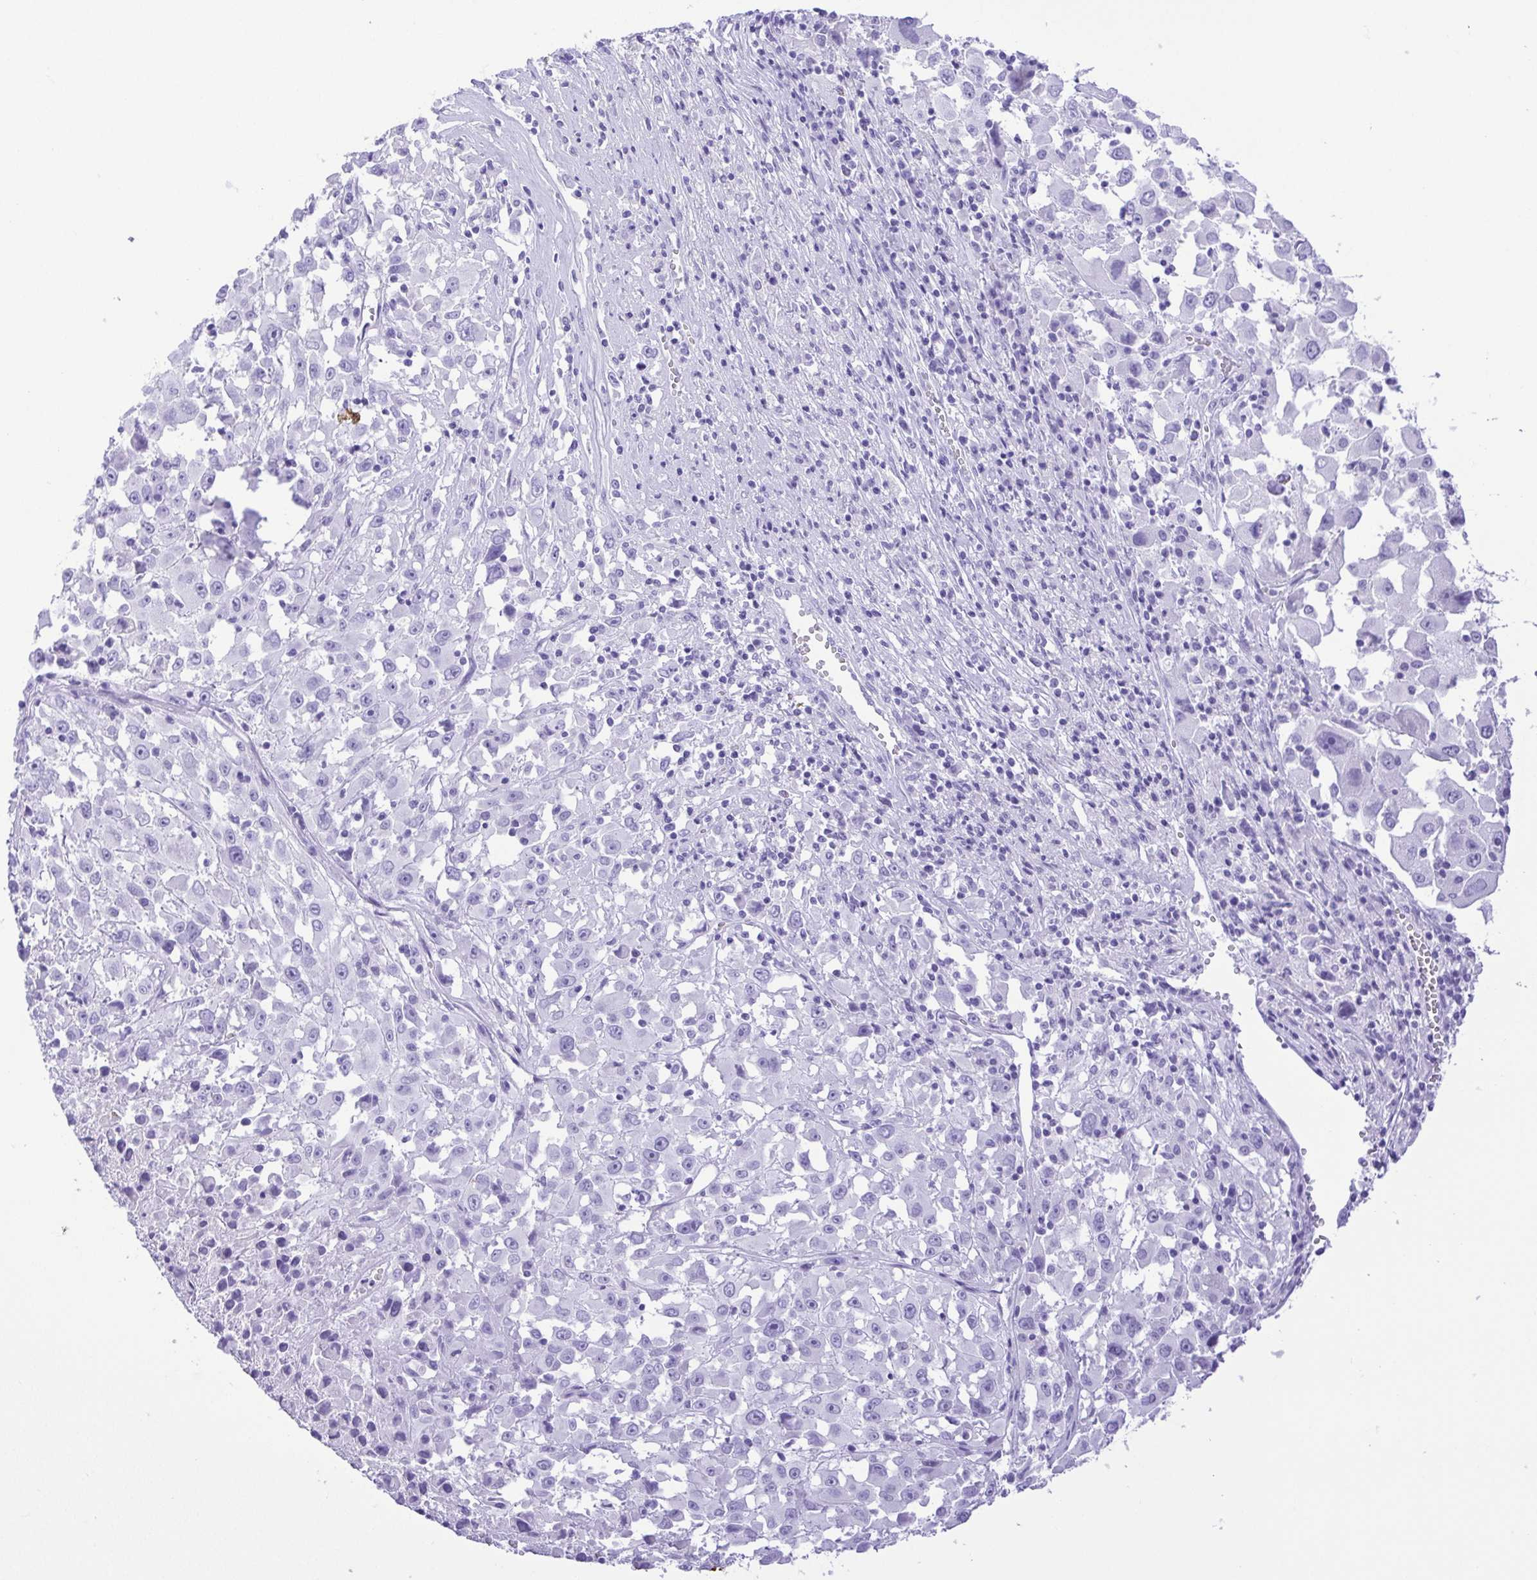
{"staining": {"intensity": "negative", "quantity": "none", "location": "none"}, "tissue": "melanoma", "cell_type": "Tumor cells", "image_type": "cancer", "snomed": [{"axis": "morphology", "description": "Malignant melanoma, Metastatic site"}, {"axis": "topography", "description": "Soft tissue"}], "caption": "The image reveals no significant staining in tumor cells of melanoma.", "gene": "CDSN", "patient": {"sex": "male", "age": 50}}